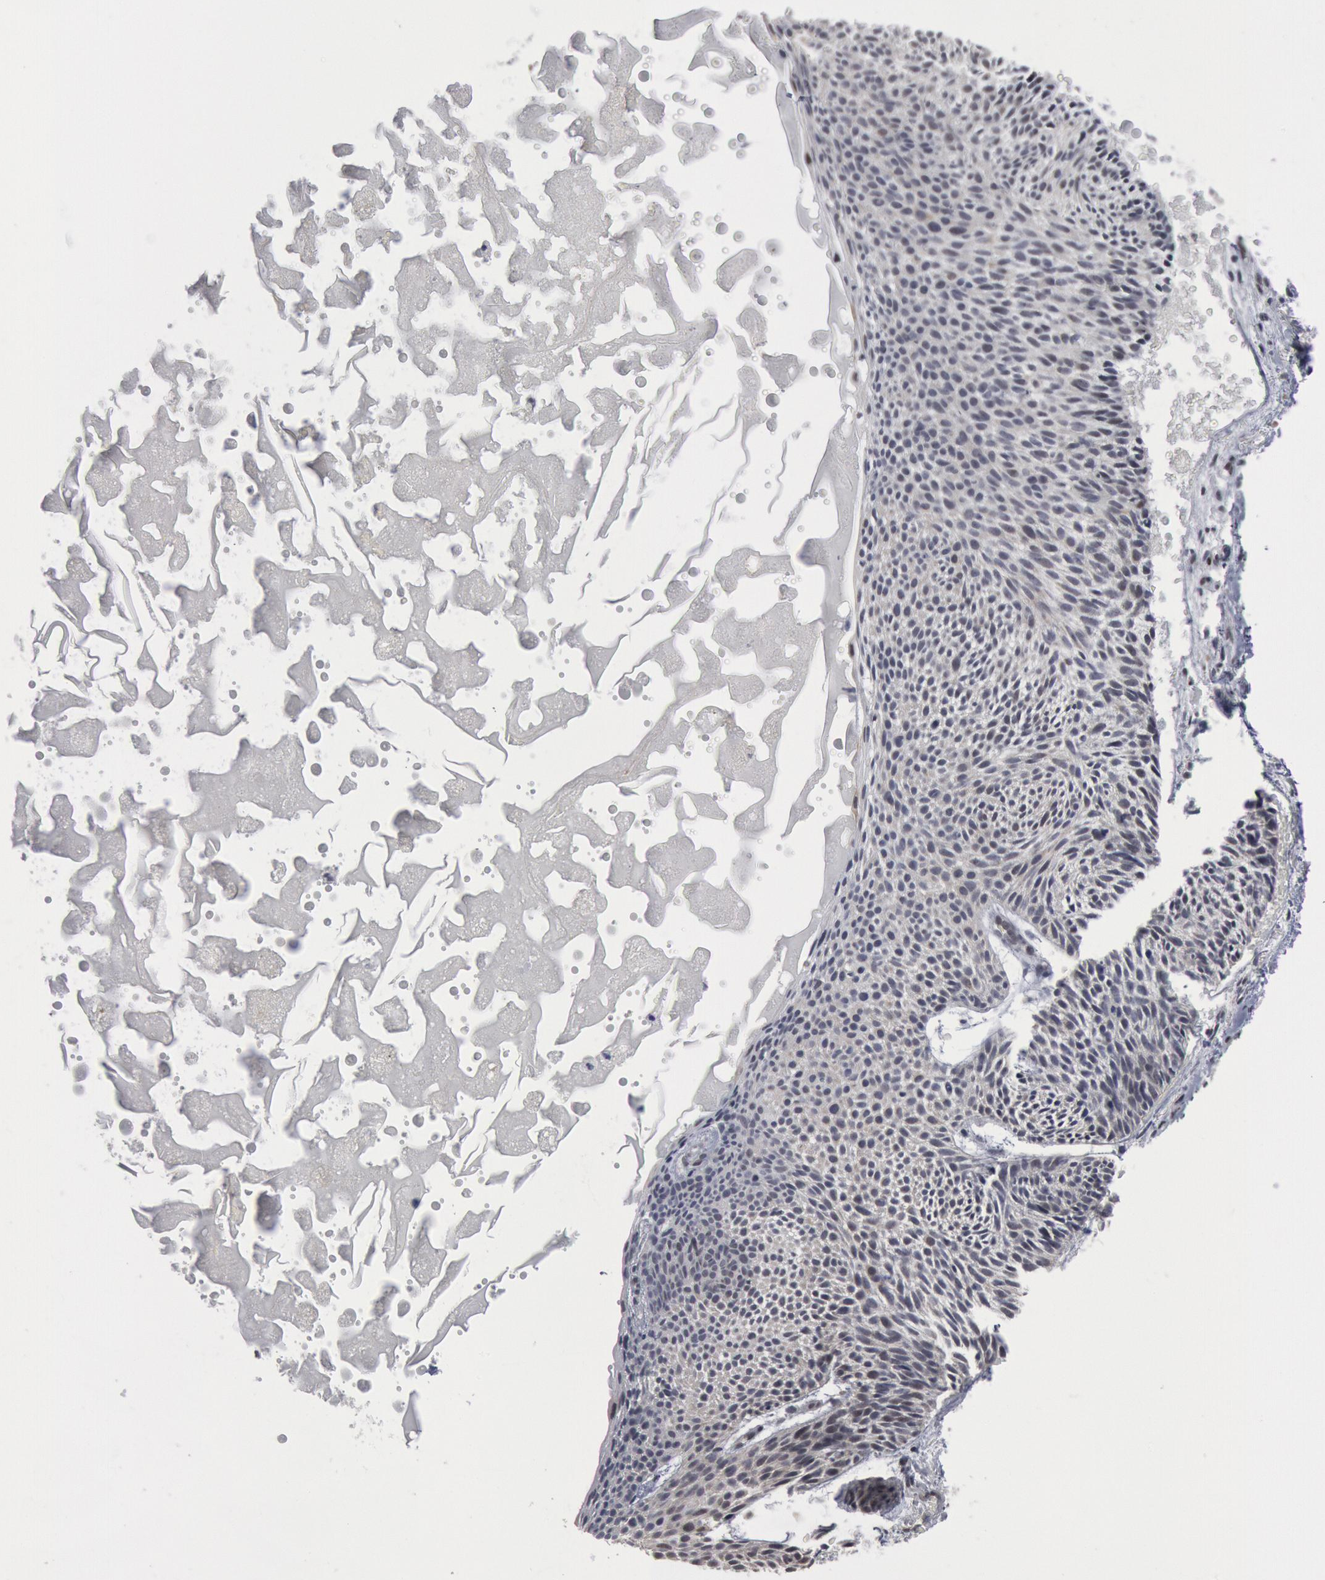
{"staining": {"intensity": "negative", "quantity": "none", "location": "none"}, "tissue": "skin cancer", "cell_type": "Tumor cells", "image_type": "cancer", "snomed": [{"axis": "morphology", "description": "Basal cell carcinoma"}, {"axis": "topography", "description": "Skin"}], "caption": "Immunohistochemistry of human basal cell carcinoma (skin) shows no positivity in tumor cells.", "gene": "FOXO1", "patient": {"sex": "male", "age": 84}}